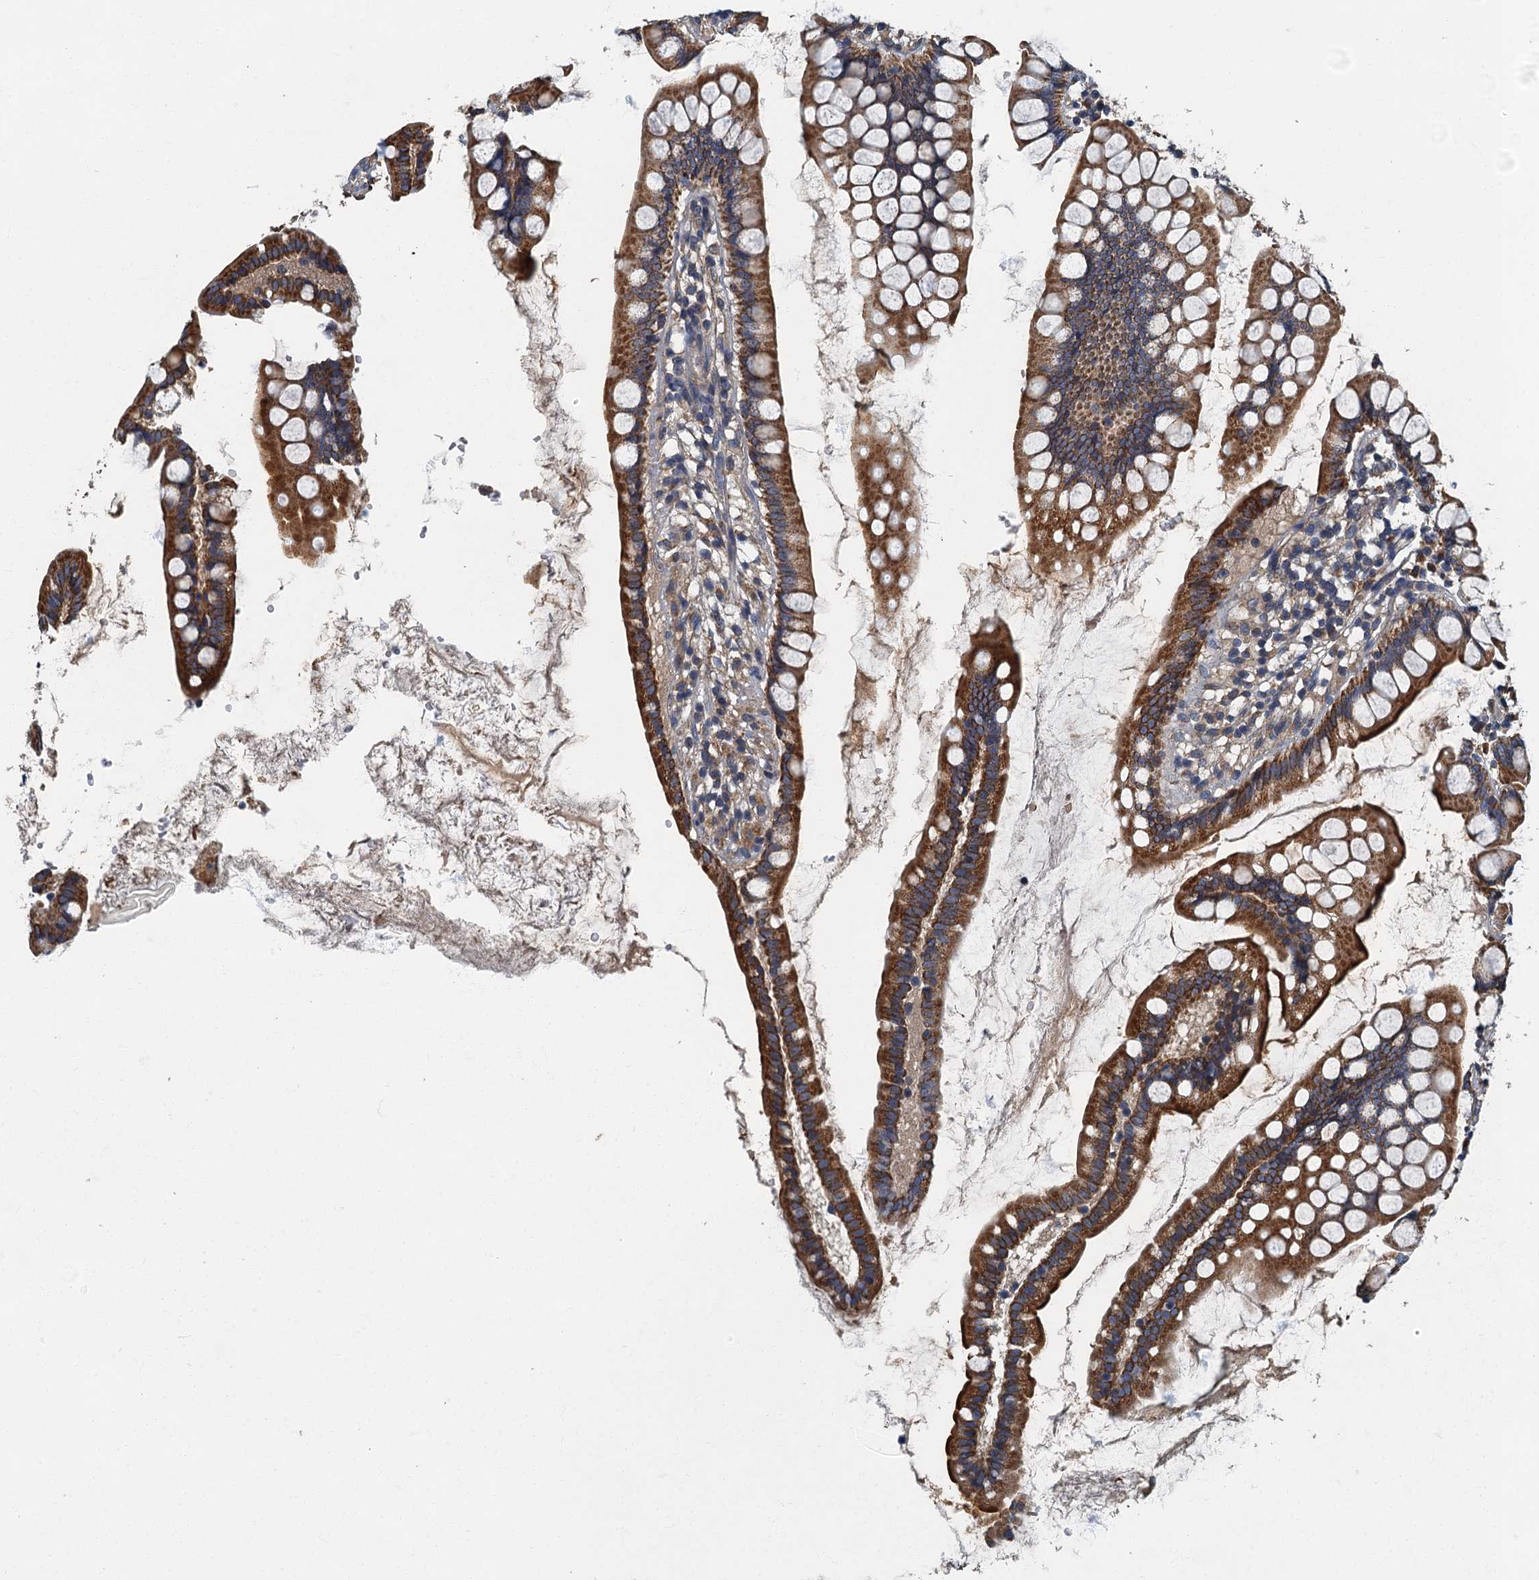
{"staining": {"intensity": "strong", "quantity": ">75%", "location": "cytoplasmic/membranous"}, "tissue": "small intestine", "cell_type": "Glandular cells", "image_type": "normal", "snomed": [{"axis": "morphology", "description": "Normal tissue, NOS"}, {"axis": "topography", "description": "Small intestine"}], "caption": "A brown stain highlights strong cytoplasmic/membranous staining of a protein in glandular cells of normal human small intestine.", "gene": "DDX49", "patient": {"sex": "female", "age": 84}}